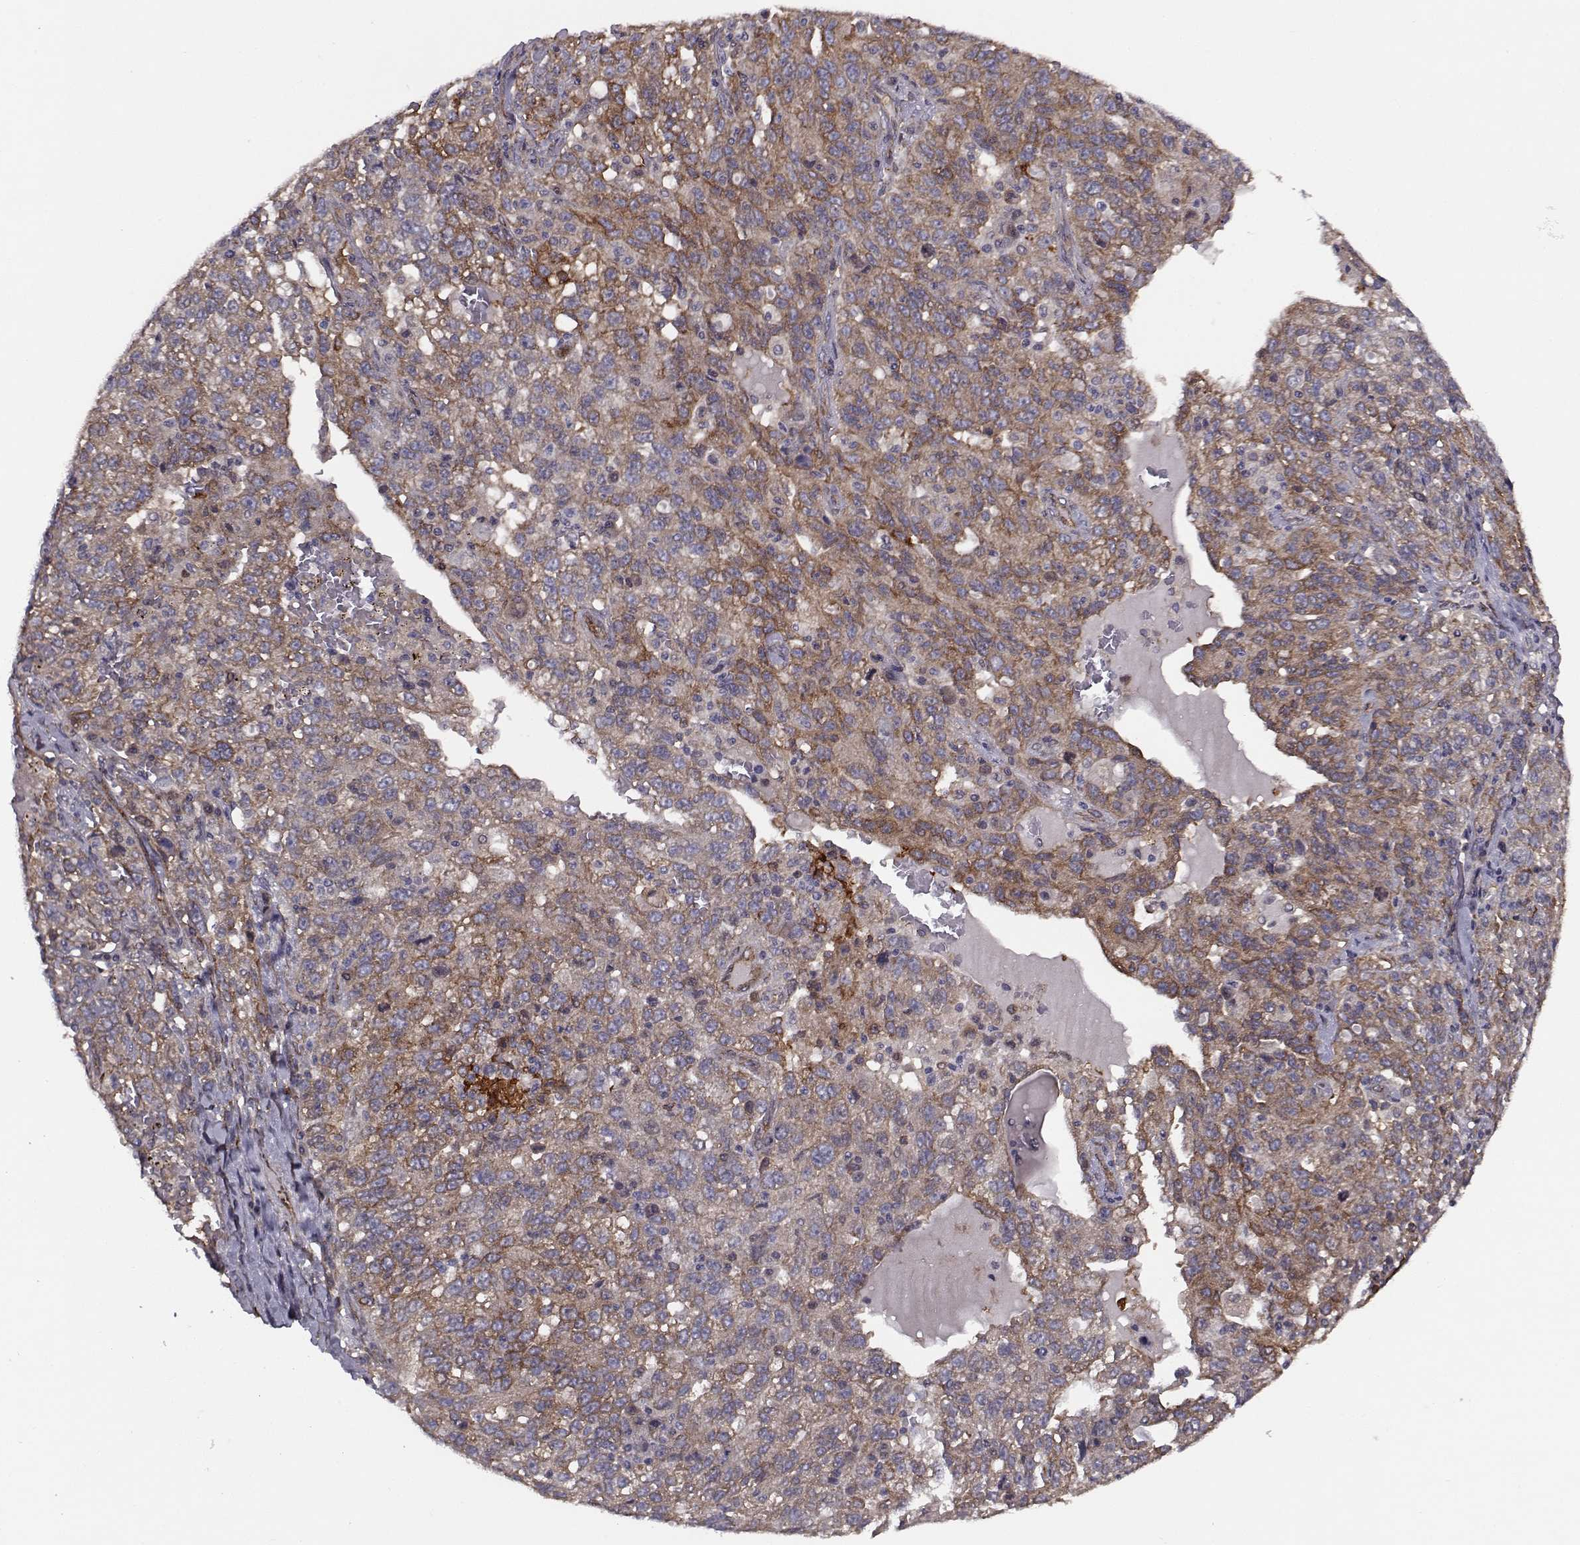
{"staining": {"intensity": "moderate", "quantity": ">75%", "location": "cytoplasmic/membranous"}, "tissue": "ovarian cancer", "cell_type": "Tumor cells", "image_type": "cancer", "snomed": [{"axis": "morphology", "description": "Cystadenocarcinoma, serous, NOS"}, {"axis": "topography", "description": "Ovary"}], "caption": "Immunohistochemistry (IHC) (DAB) staining of human serous cystadenocarcinoma (ovarian) reveals moderate cytoplasmic/membranous protein positivity in about >75% of tumor cells. (DAB (3,3'-diaminobenzidine) IHC, brown staining for protein, blue staining for nuclei).", "gene": "TRIP10", "patient": {"sex": "female", "age": 71}}